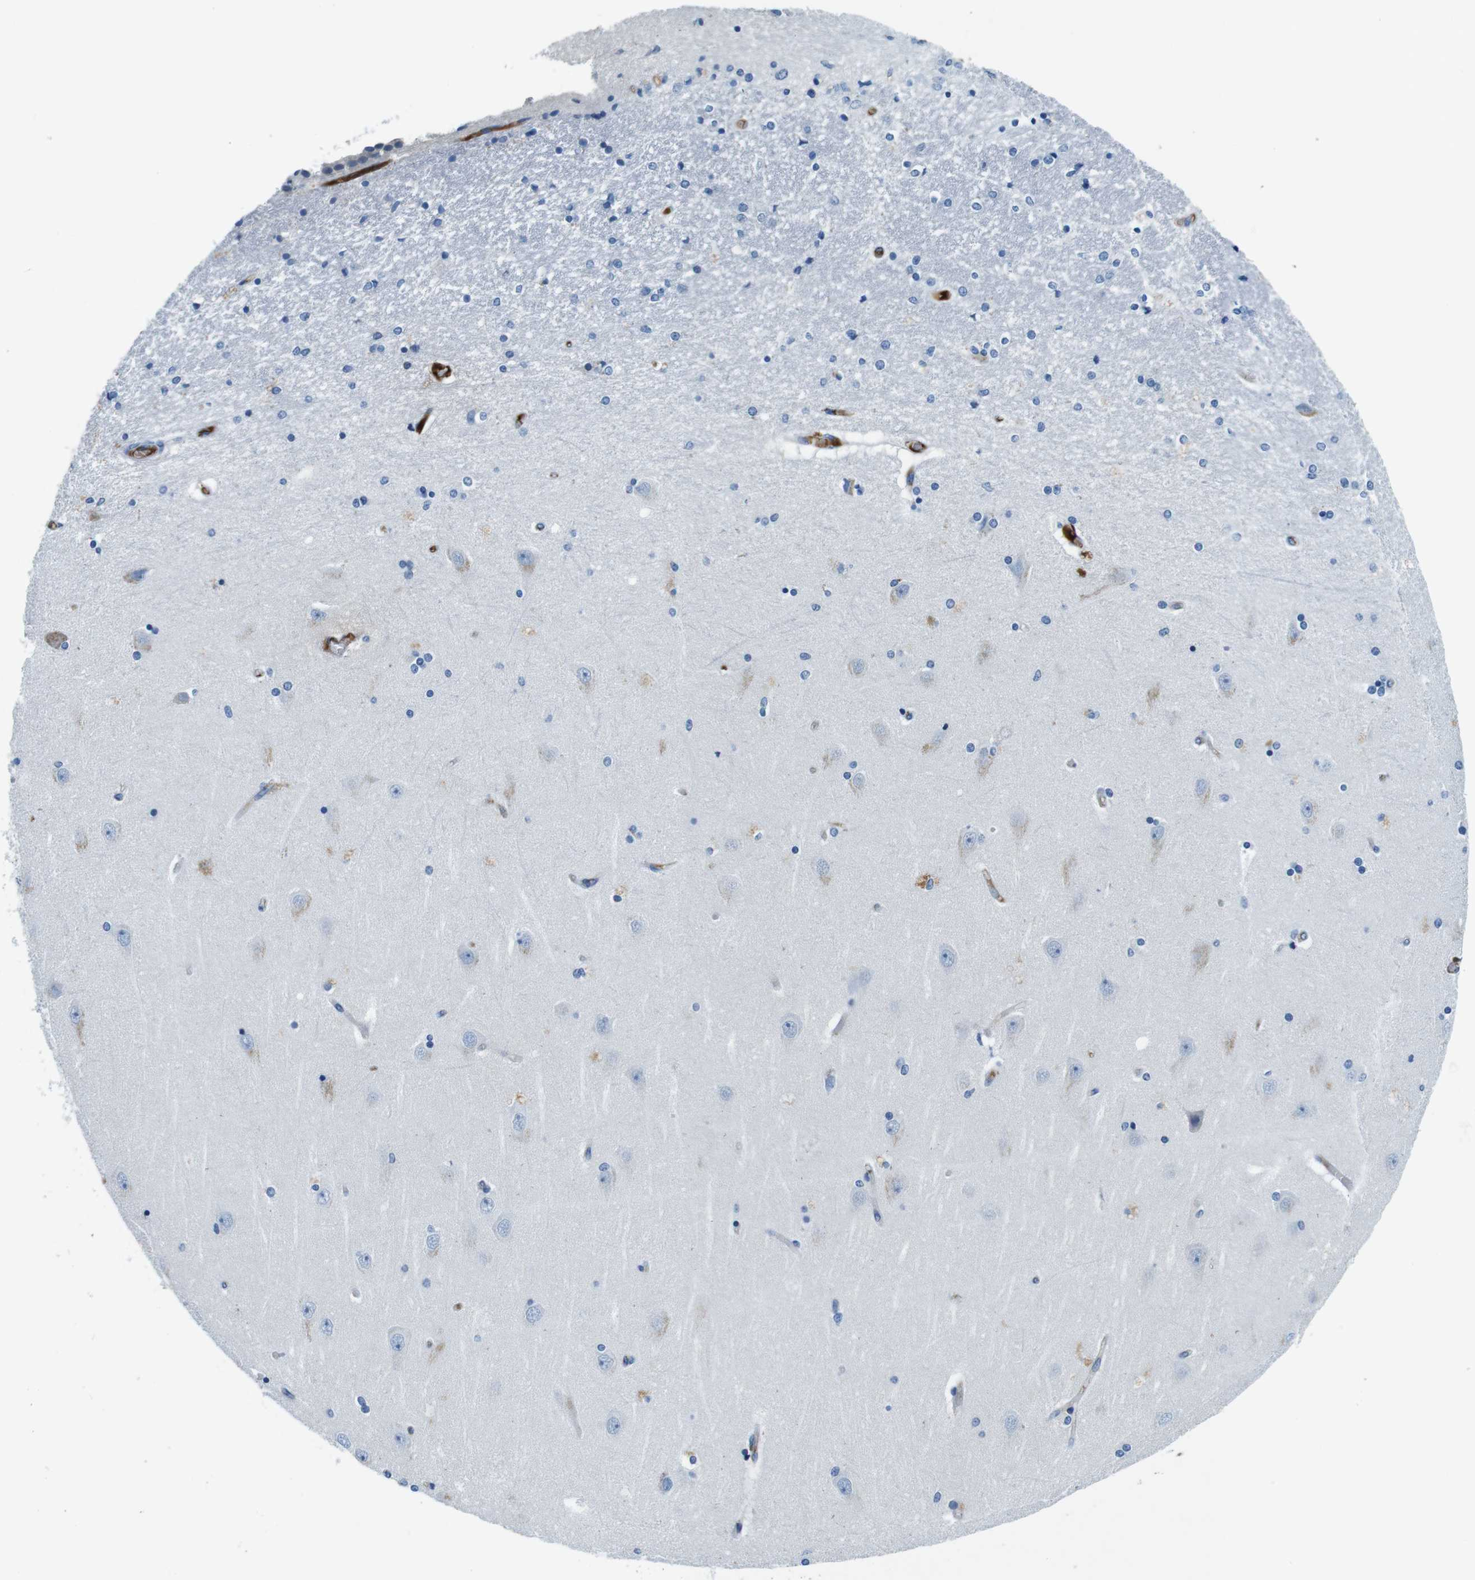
{"staining": {"intensity": "weak", "quantity": "<25%", "location": "cytoplasmic/membranous"}, "tissue": "hippocampus", "cell_type": "Glial cells", "image_type": "normal", "snomed": [{"axis": "morphology", "description": "Normal tissue, NOS"}, {"axis": "topography", "description": "Hippocampus"}], "caption": "This is an immunohistochemistry (IHC) histopathology image of benign human hippocampus. There is no positivity in glial cells.", "gene": "IGHD", "patient": {"sex": "female", "age": 54}}